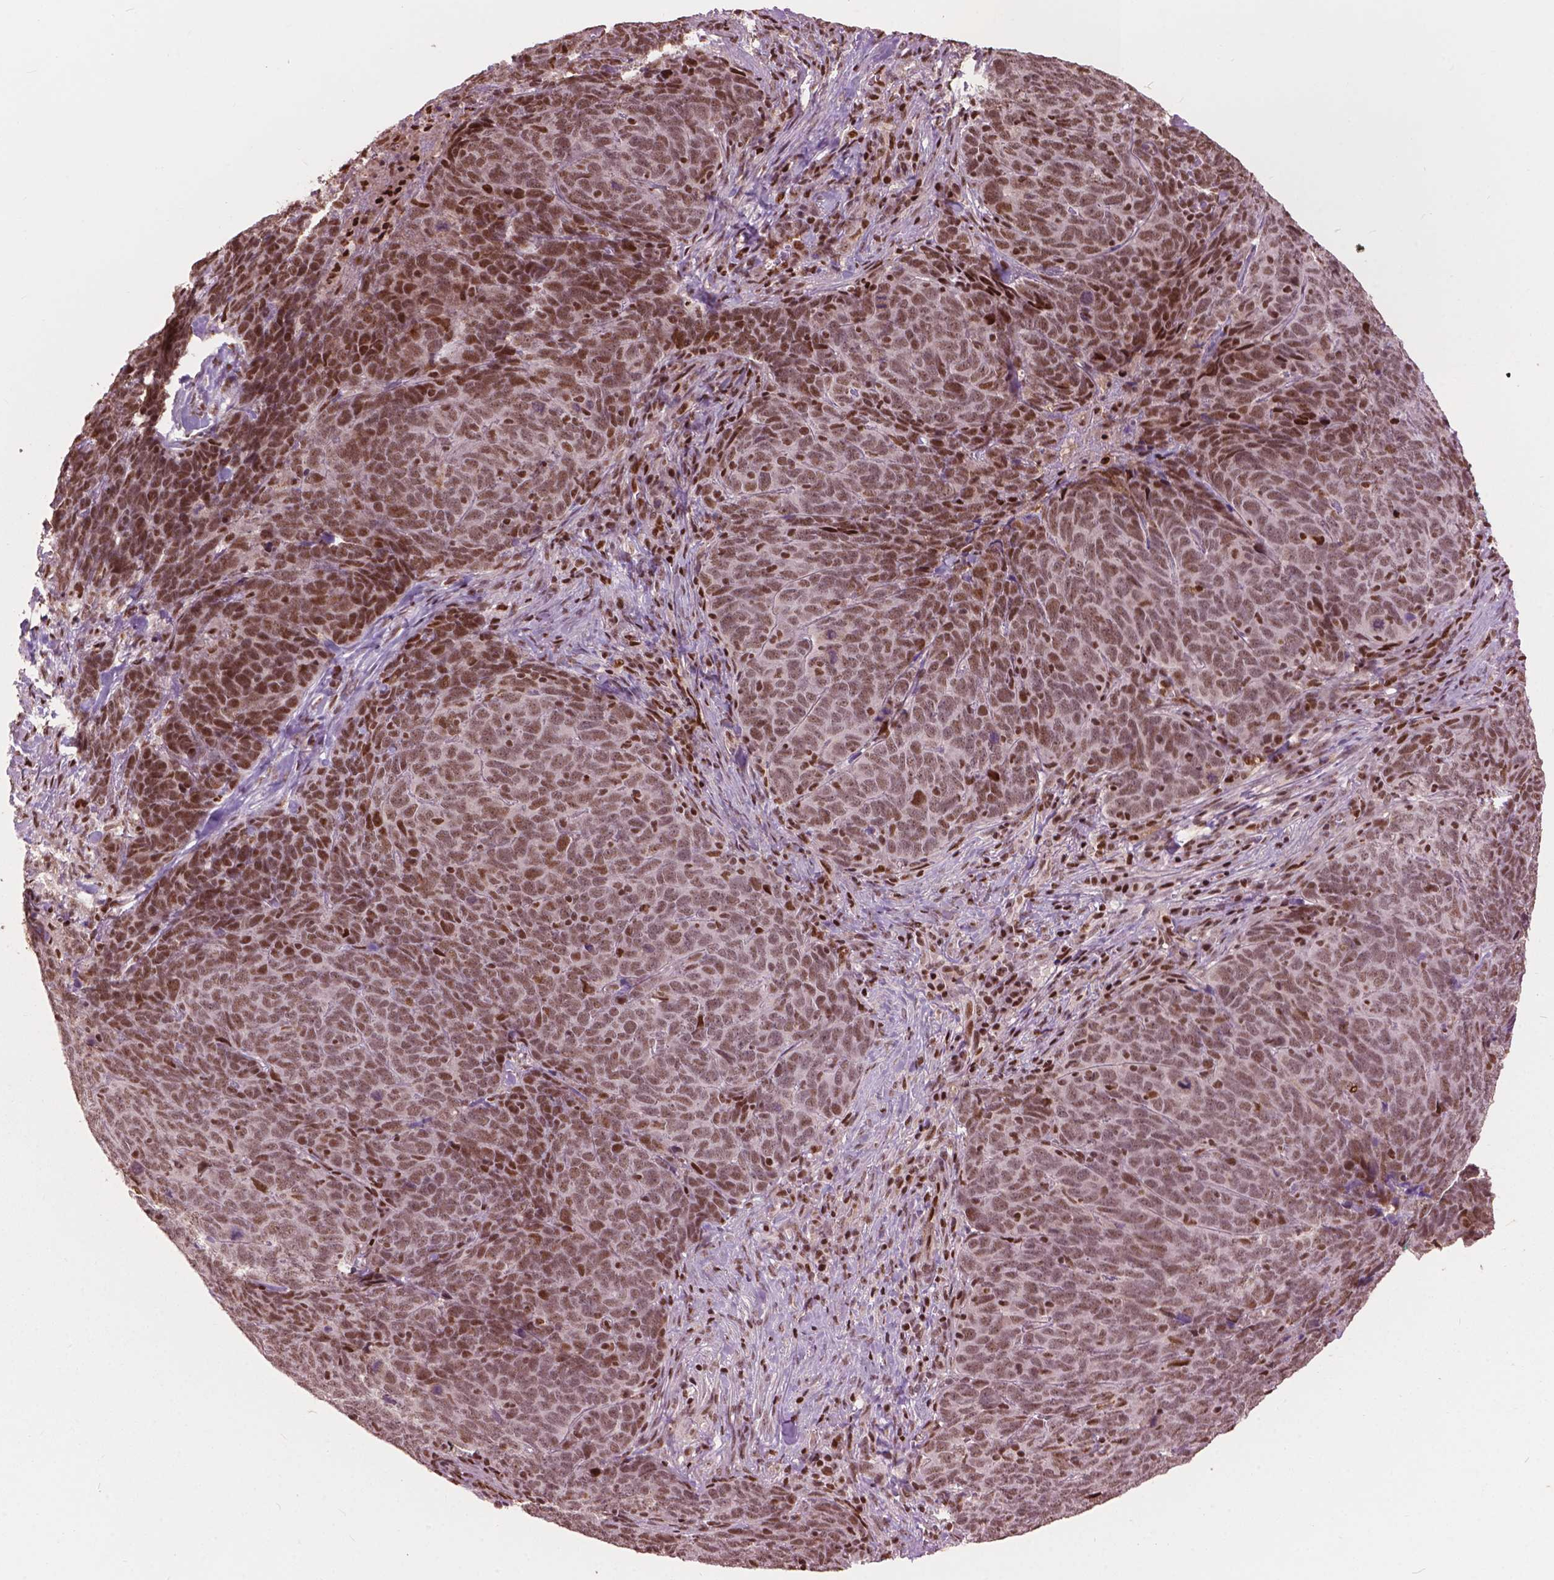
{"staining": {"intensity": "moderate", "quantity": ">75%", "location": "nuclear"}, "tissue": "skin cancer", "cell_type": "Tumor cells", "image_type": "cancer", "snomed": [{"axis": "morphology", "description": "Squamous cell carcinoma, NOS"}, {"axis": "topography", "description": "Skin"}, {"axis": "topography", "description": "Anal"}], "caption": "Moderate nuclear staining for a protein is present in about >75% of tumor cells of squamous cell carcinoma (skin) using IHC.", "gene": "ANP32B", "patient": {"sex": "female", "age": 51}}